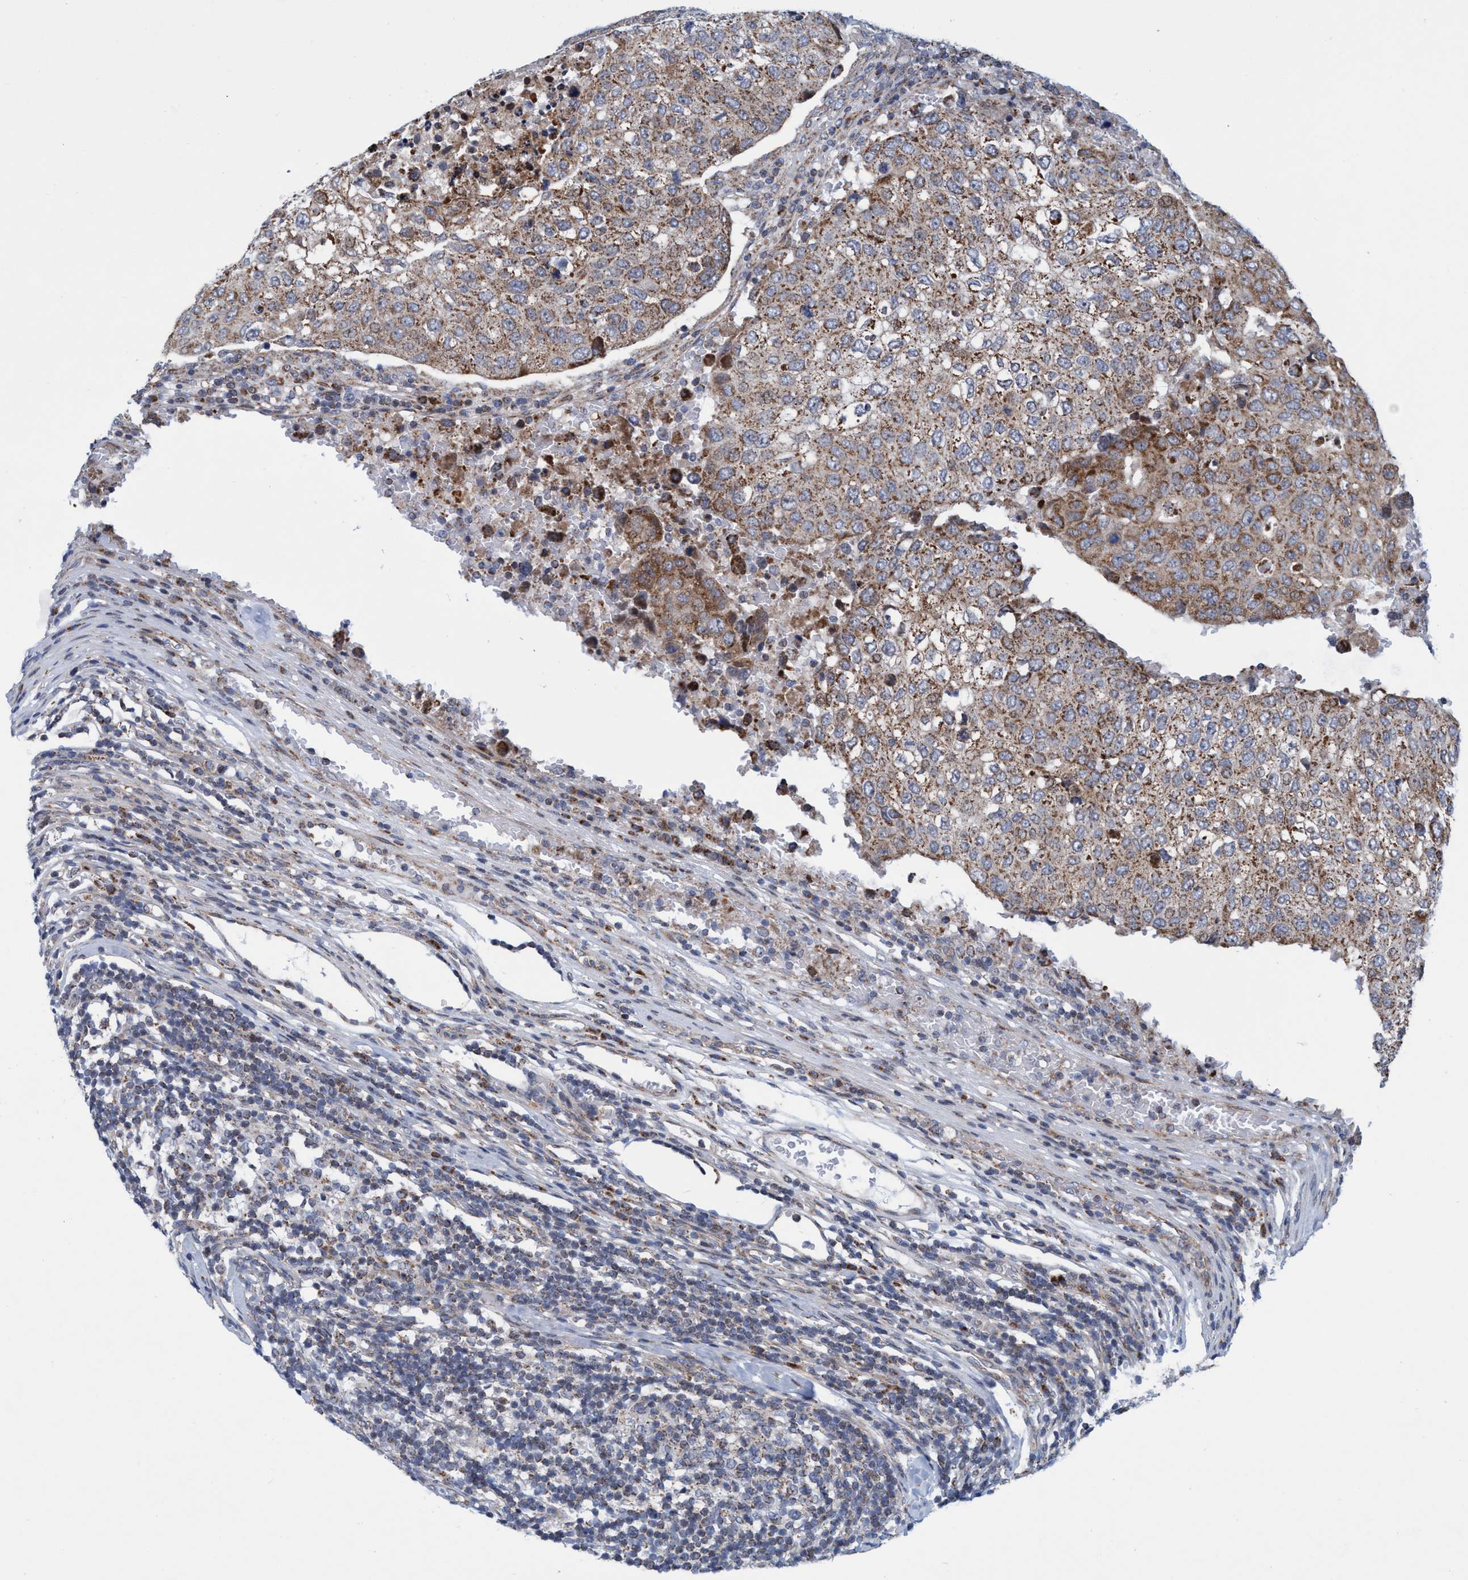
{"staining": {"intensity": "weak", "quantity": ">75%", "location": "cytoplasmic/membranous"}, "tissue": "urothelial cancer", "cell_type": "Tumor cells", "image_type": "cancer", "snomed": [{"axis": "morphology", "description": "Urothelial carcinoma, High grade"}, {"axis": "topography", "description": "Lymph node"}, {"axis": "topography", "description": "Urinary bladder"}], "caption": "Protein analysis of high-grade urothelial carcinoma tissue exhibits weak cytoplasmic/membranous positivity in approximately >75% of tumor cells.", "gene": "POLR1F", "patient": {"sex": "male", "age": 51}}